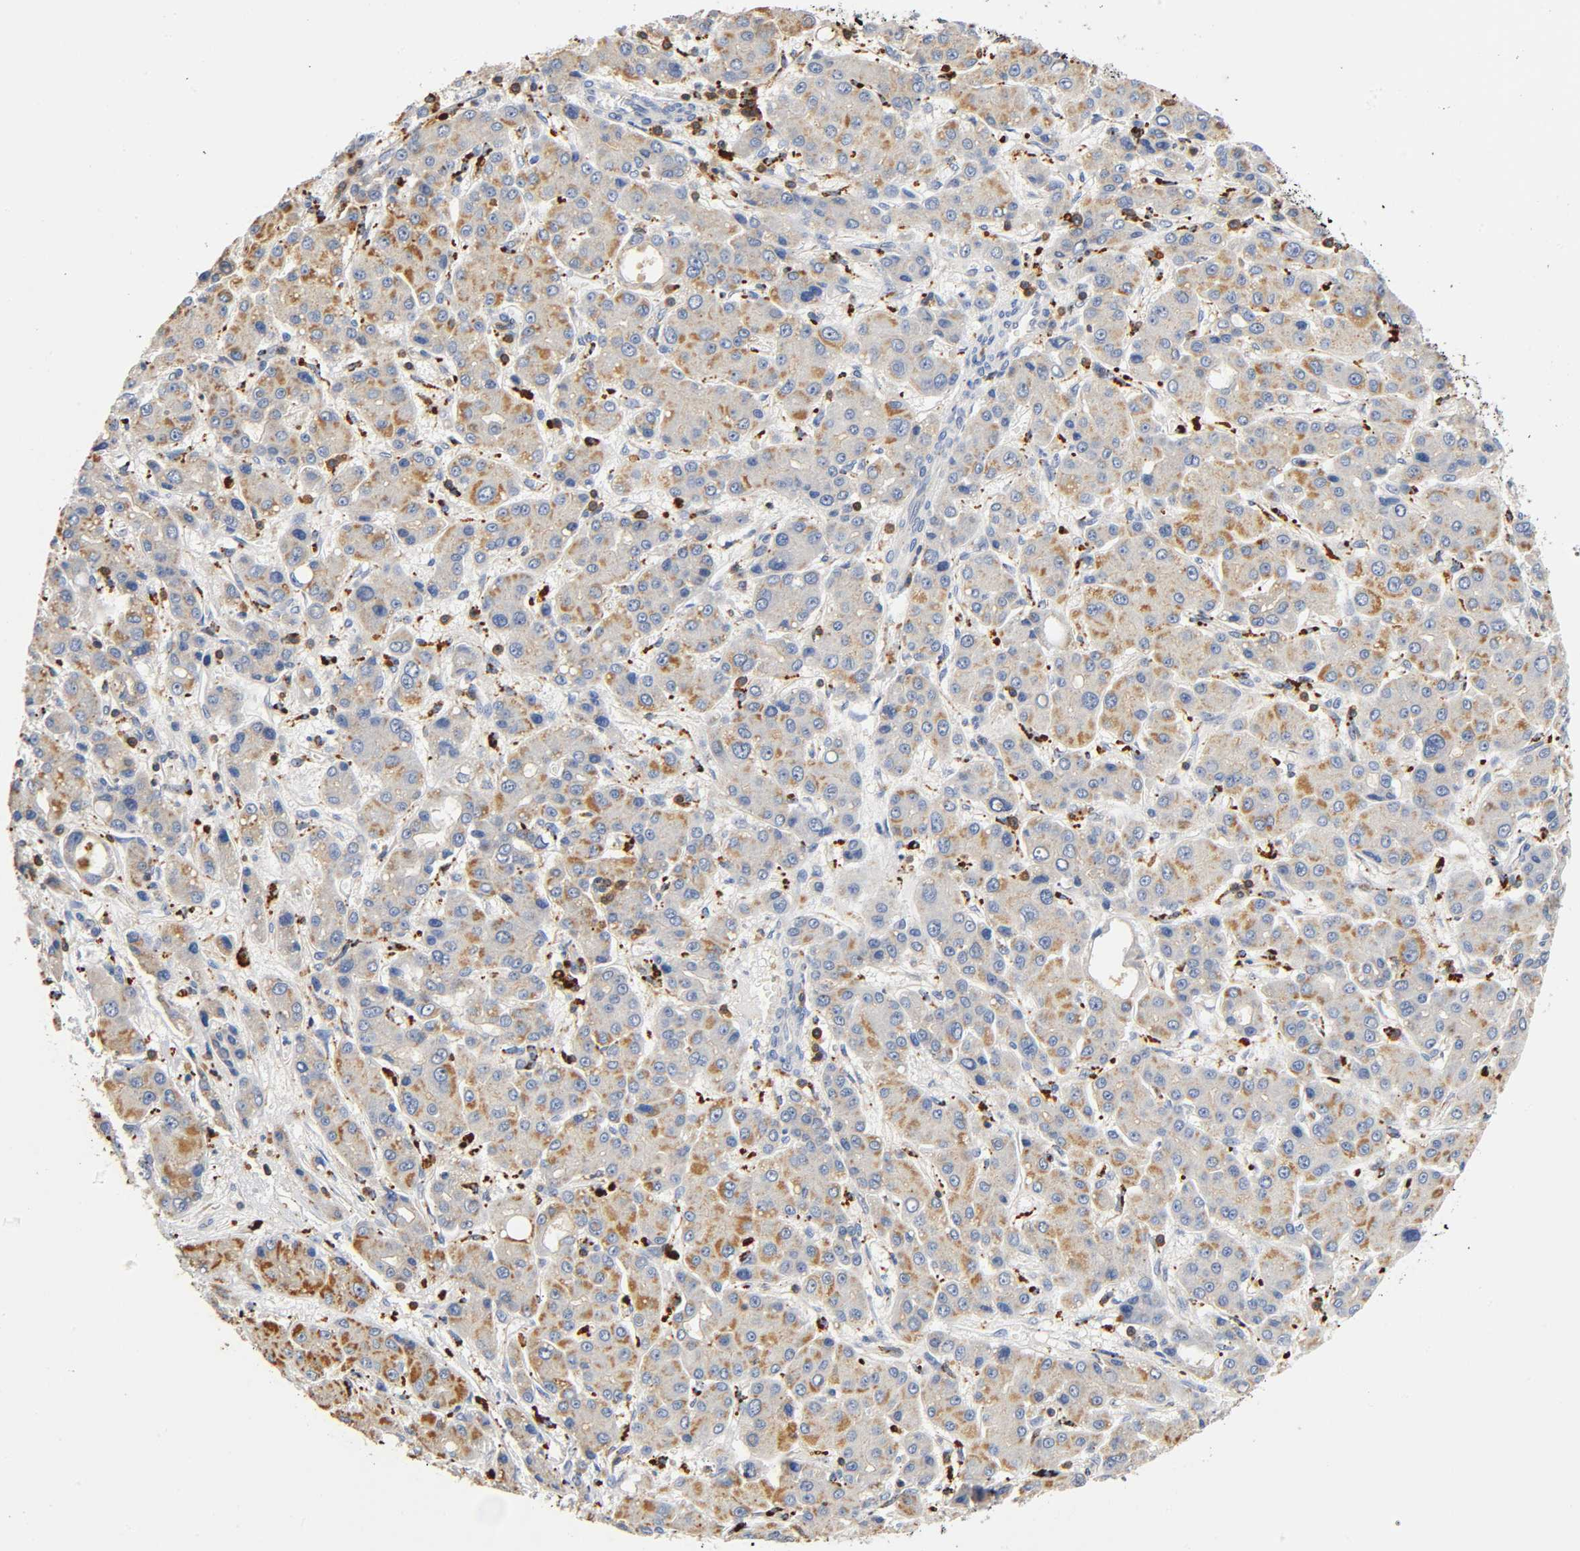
{"staining": {"intensity": "moderate", "quantity": "25%-75%", "location": "cytoplasmic/membranous,nuclear"}, "tissue": "liver cancer", "cell_type": "Tumor cells", "image_type": "cancer", "snomed": [{"axis": "morphology", "description": "Carcinoma, Hepatocellular, NOS"}, {"axis": "topography", "description": "Liver"}], "caption": "A histopathology image showing moderate cytoplasmic/membranous and nuclear positivity in about 25%-75% of tumor cells in hepatocellular carcinoma (liver), as visualized by brown immunohistochemical staining.", "gene": "UCKL1", "patient": {"sex": "male", "age": 55}}